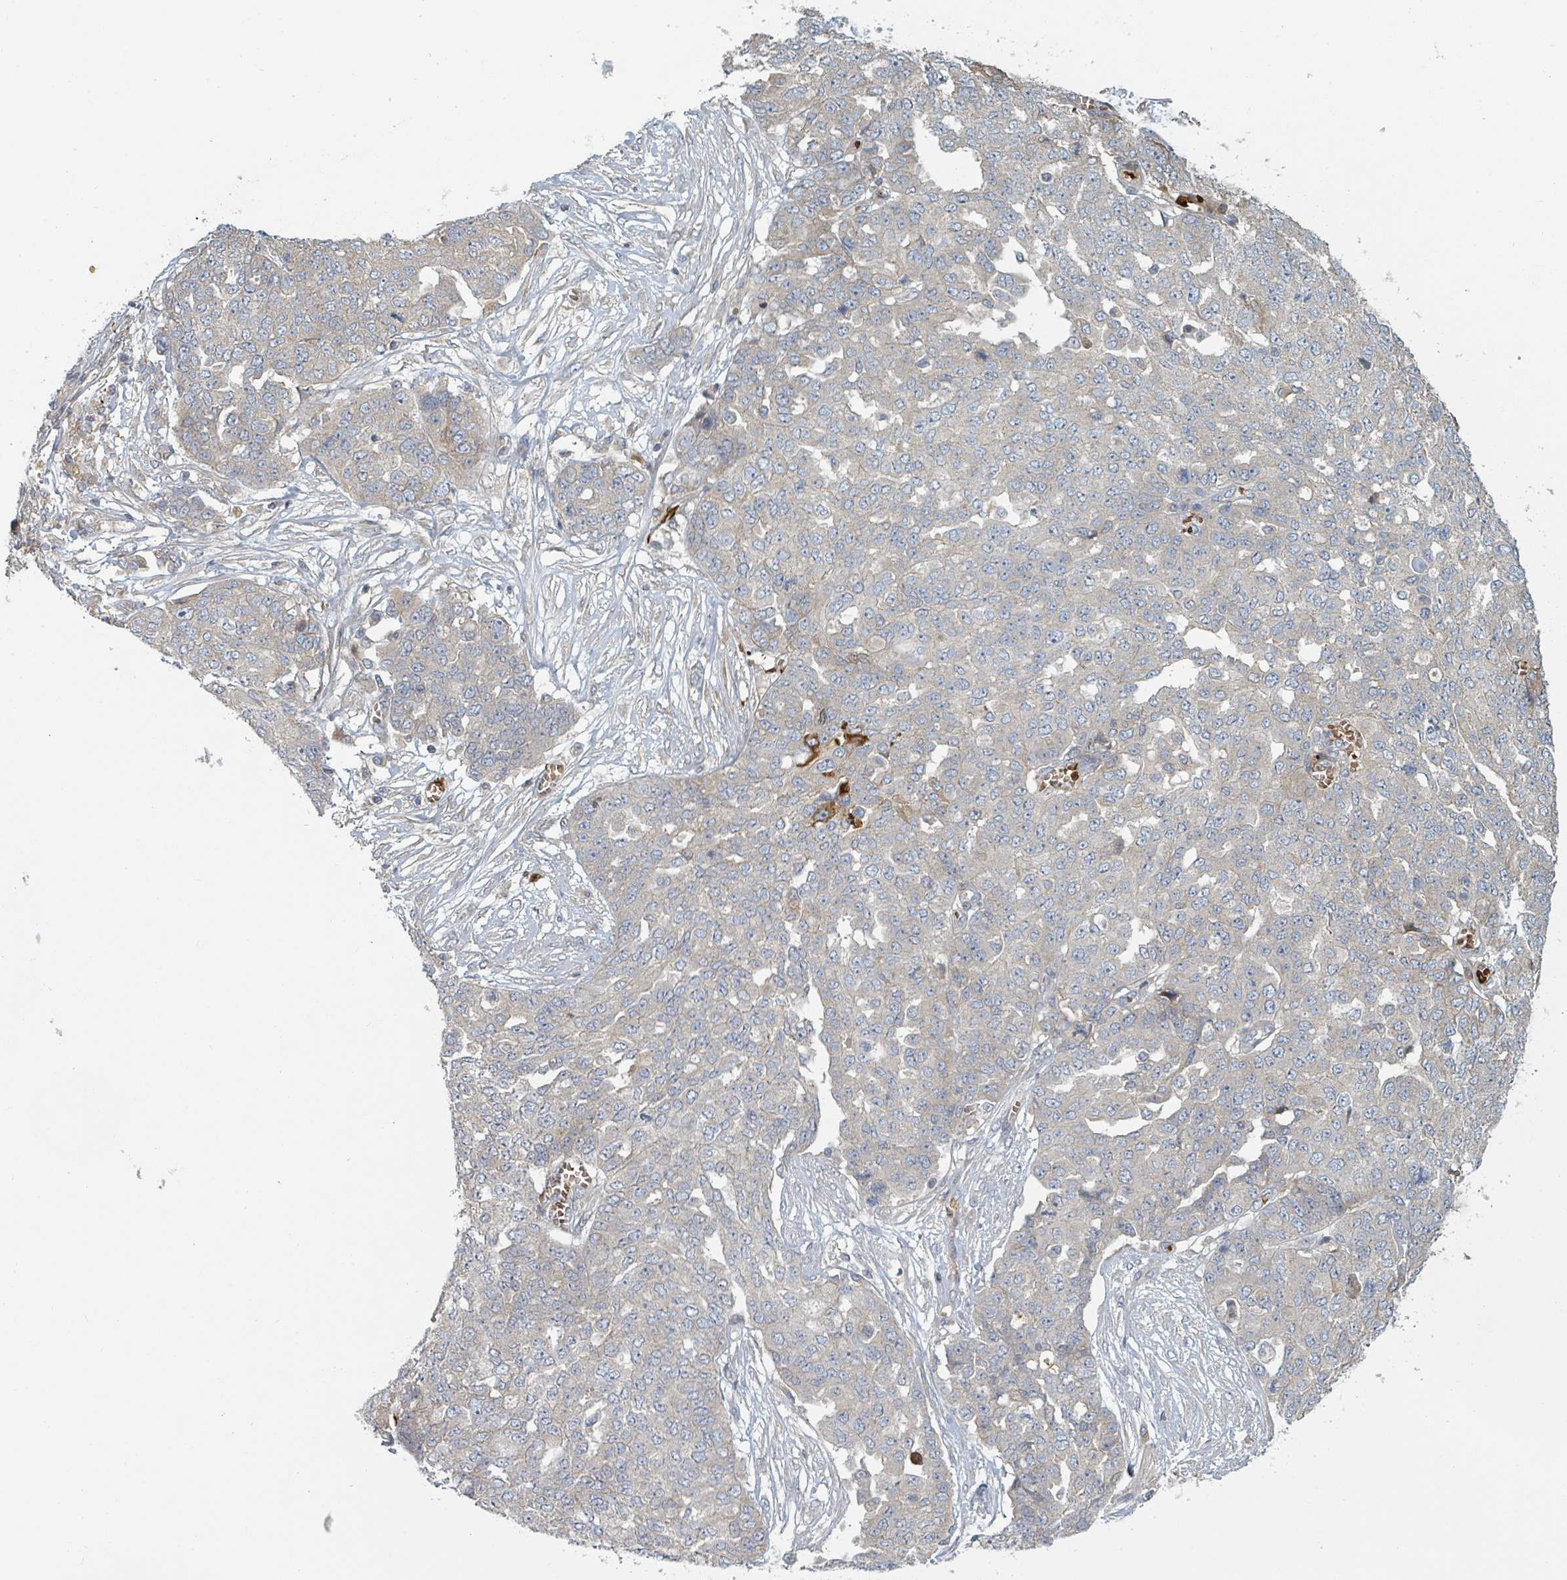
{"staining": {"intensity": "negative", "quantity": "none", "location": "none"}, "tissue": "ovarian cancer", "cell_type": "Tumor cells", "image_type": "cancer", "snomed": [{"axis": "morphology", "description": "Cystadenocarcinoma, serous, NOS"}, {"axis": "topography", "description": "Soft tissue"}, {"axis": "topography", "description": "Ovary"}], "caption": "Tumor cells are negative for brown protein staining in serous cystadenocarcinoma (ovarian).", "gene": "TRPC4AP", "patient": {"sex": "female", "age": 57}}